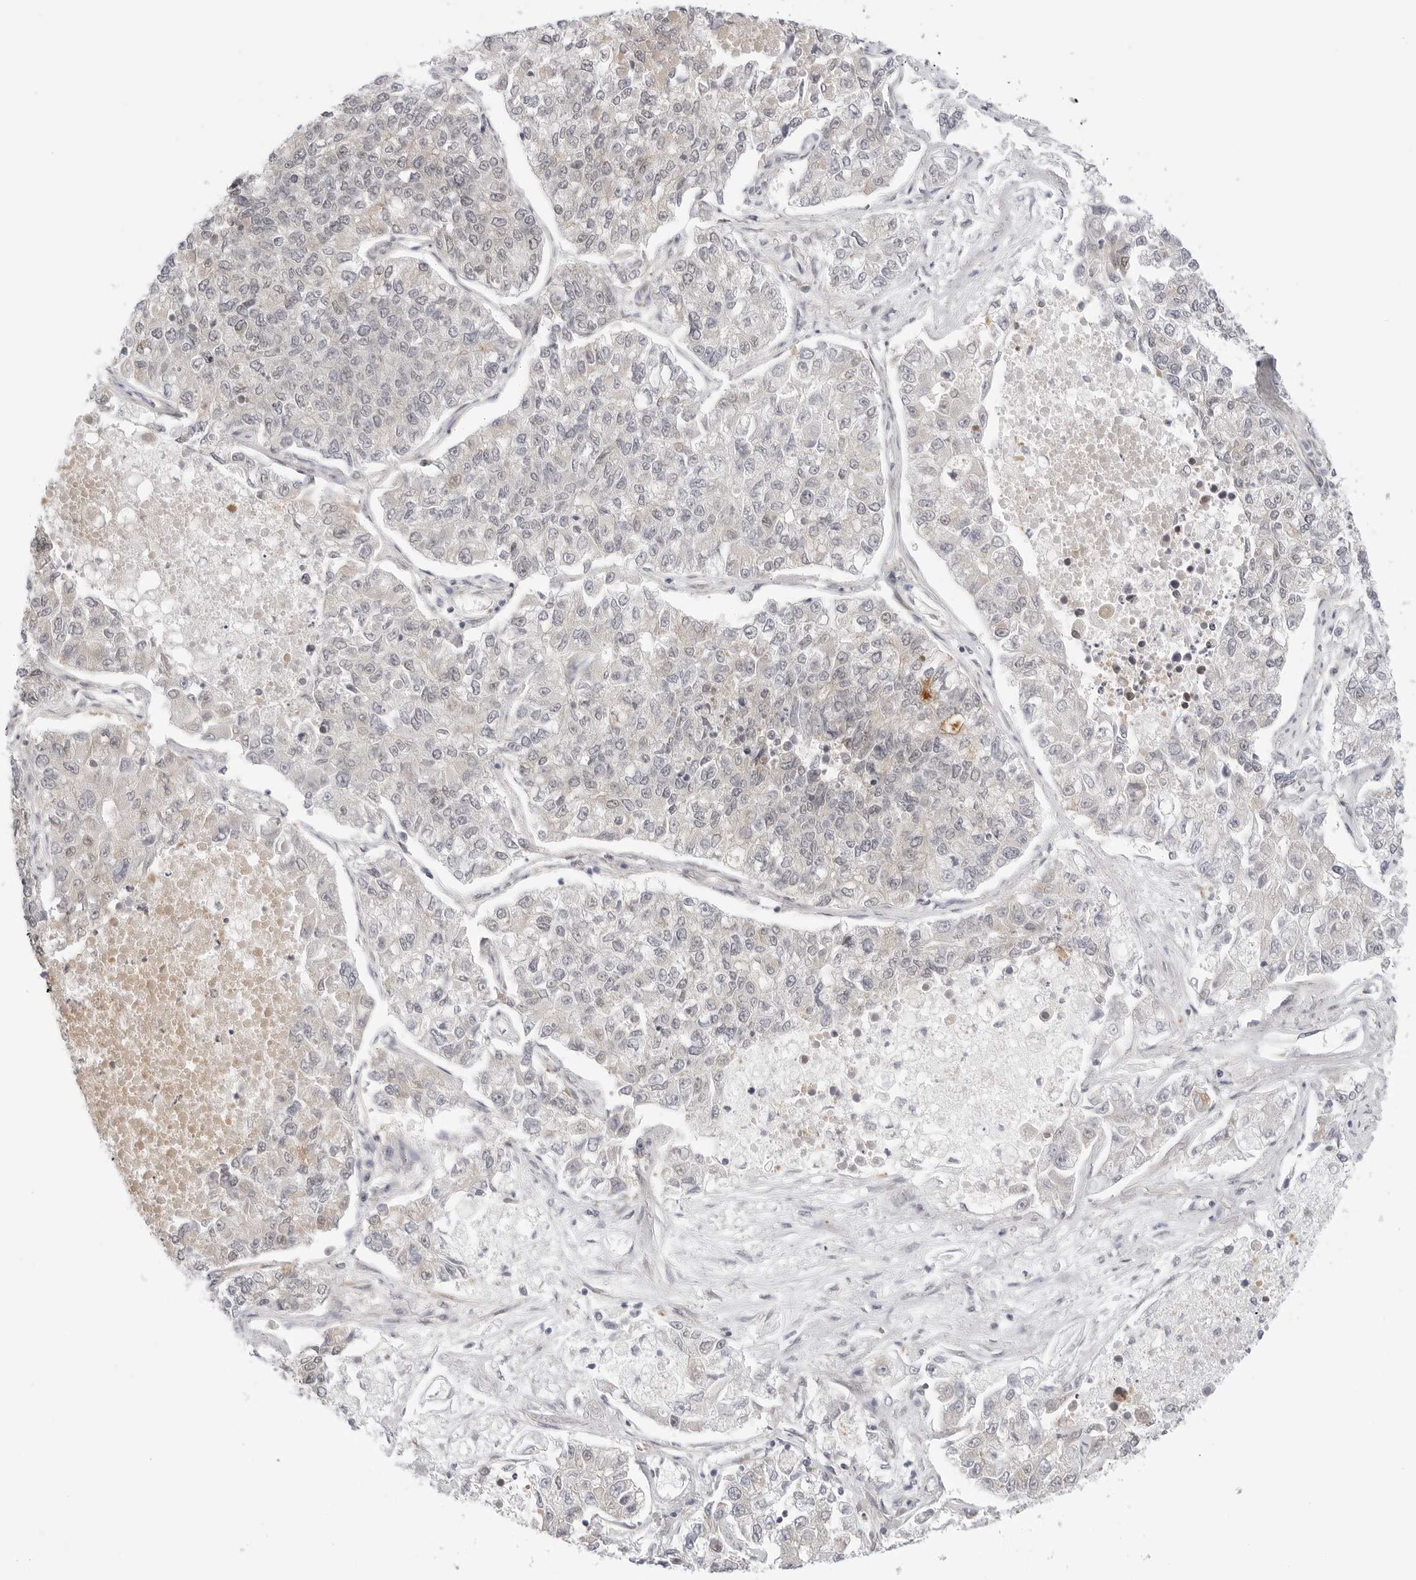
{"staining": {"intensity": "negative", "quantity": "none", "location": "none"}, "tissue": "lung cancer", "cell_type": "Tumor cells", "image_type": "cancer", "snomed": [{"axis": "morphology", "description": "Adenocarcinoma, NOS"}, {"axis": "topography", "description": "Lung"}], "caption": "There is no significant positivity in tumor cells of lung cancer.", "gene": "TCP1", "patient": {"sex": "male", "age": 49}}